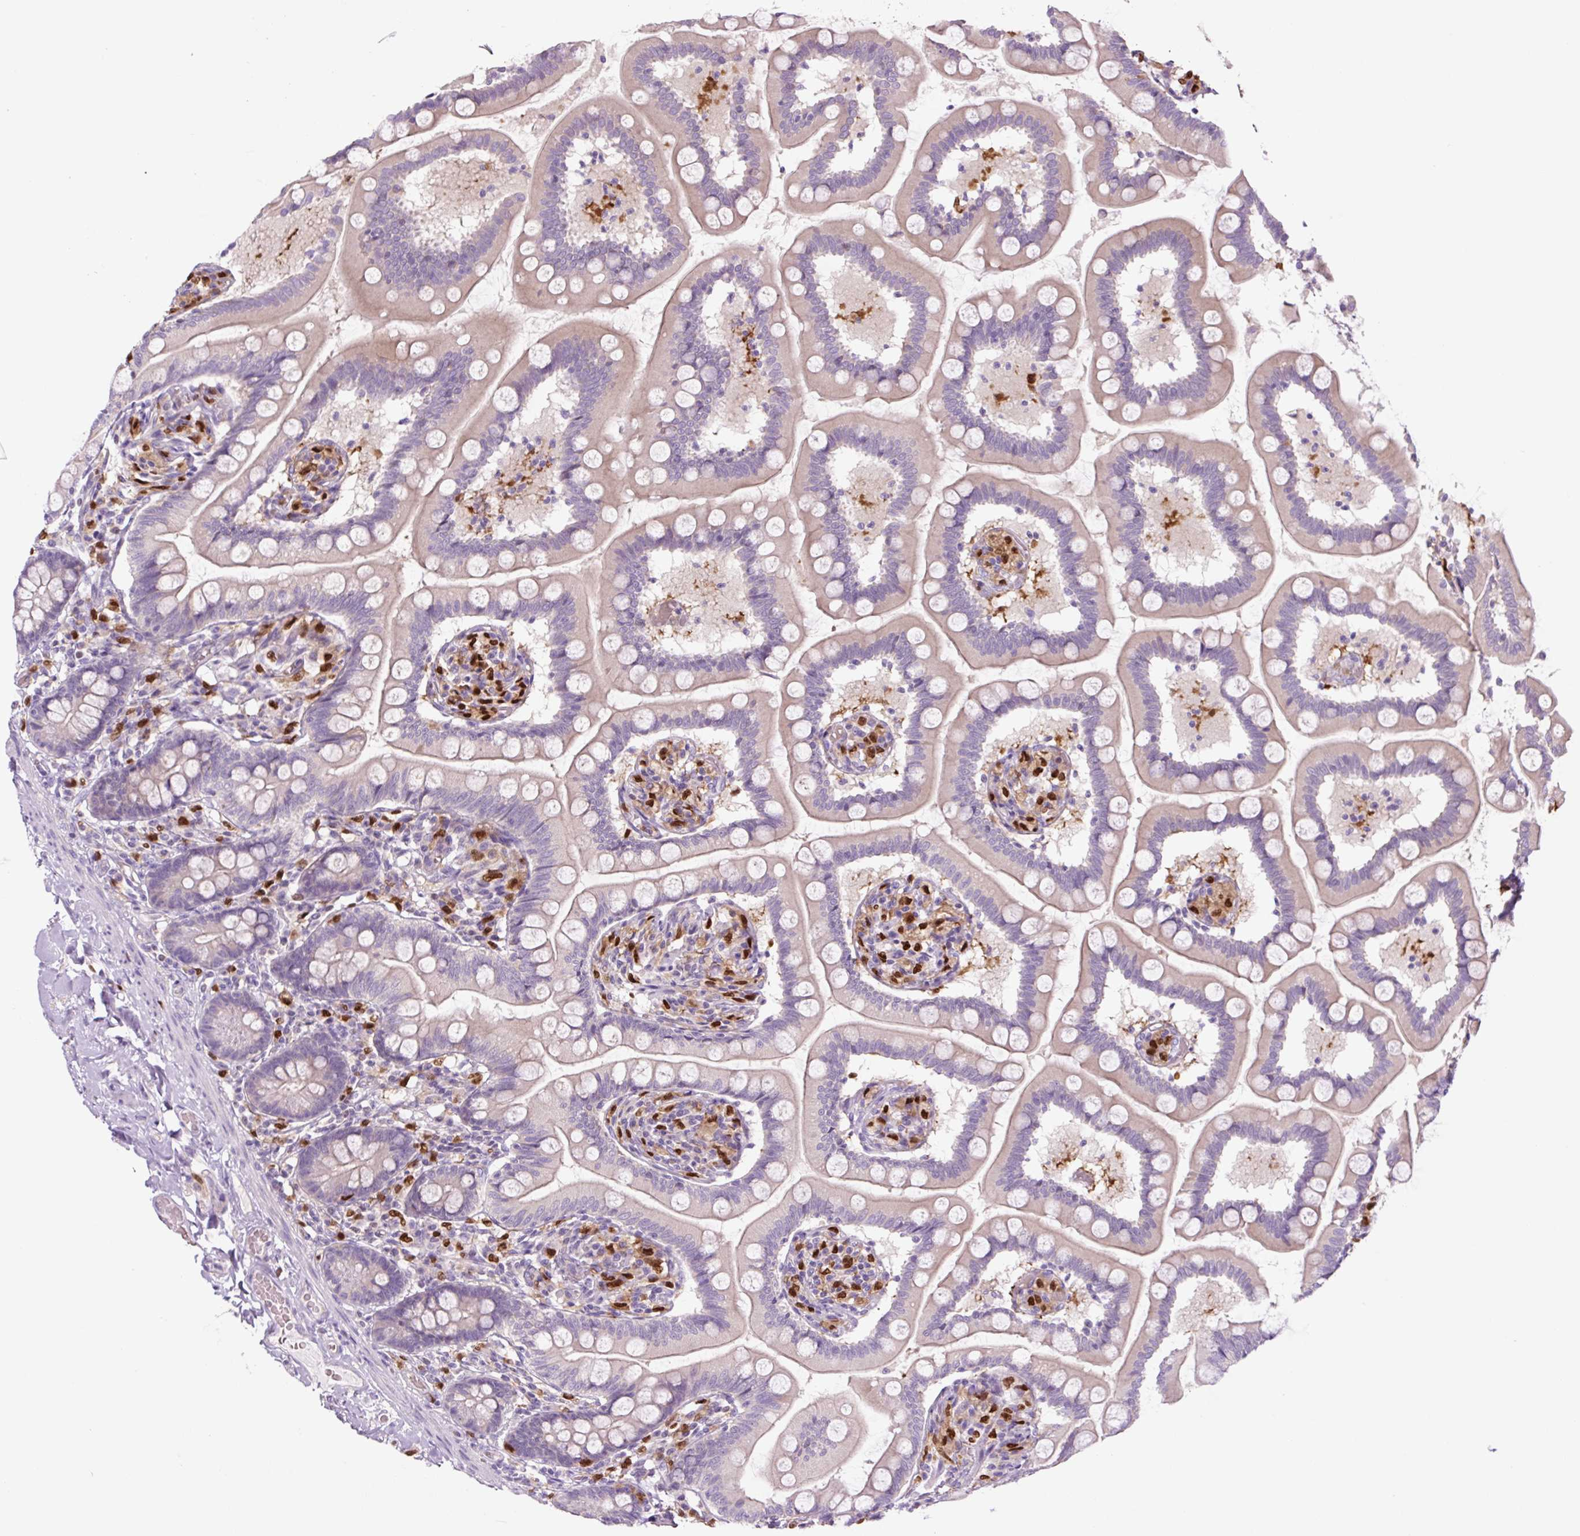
{"staining": {"intensity": "weak", "quantity": "25%-75%", "location": "cytoplasmic/membranous"}, "tissue": "small intestine", "cell_type": "Glandular cells", "image_type": "normal", "snomed": [{"axis": "morphology", "description": "Normal tissue, NOS"}, {"axis": "topography", "description": "Small intestine"}], "caption": "Protein analysis of unremarkable small intestine shows weak cytoplasmic/membranous expression in approximately 25%-75% of glandular cells.", "gene": "SPI1", "patient": {"sex": "female", "age": 64}}